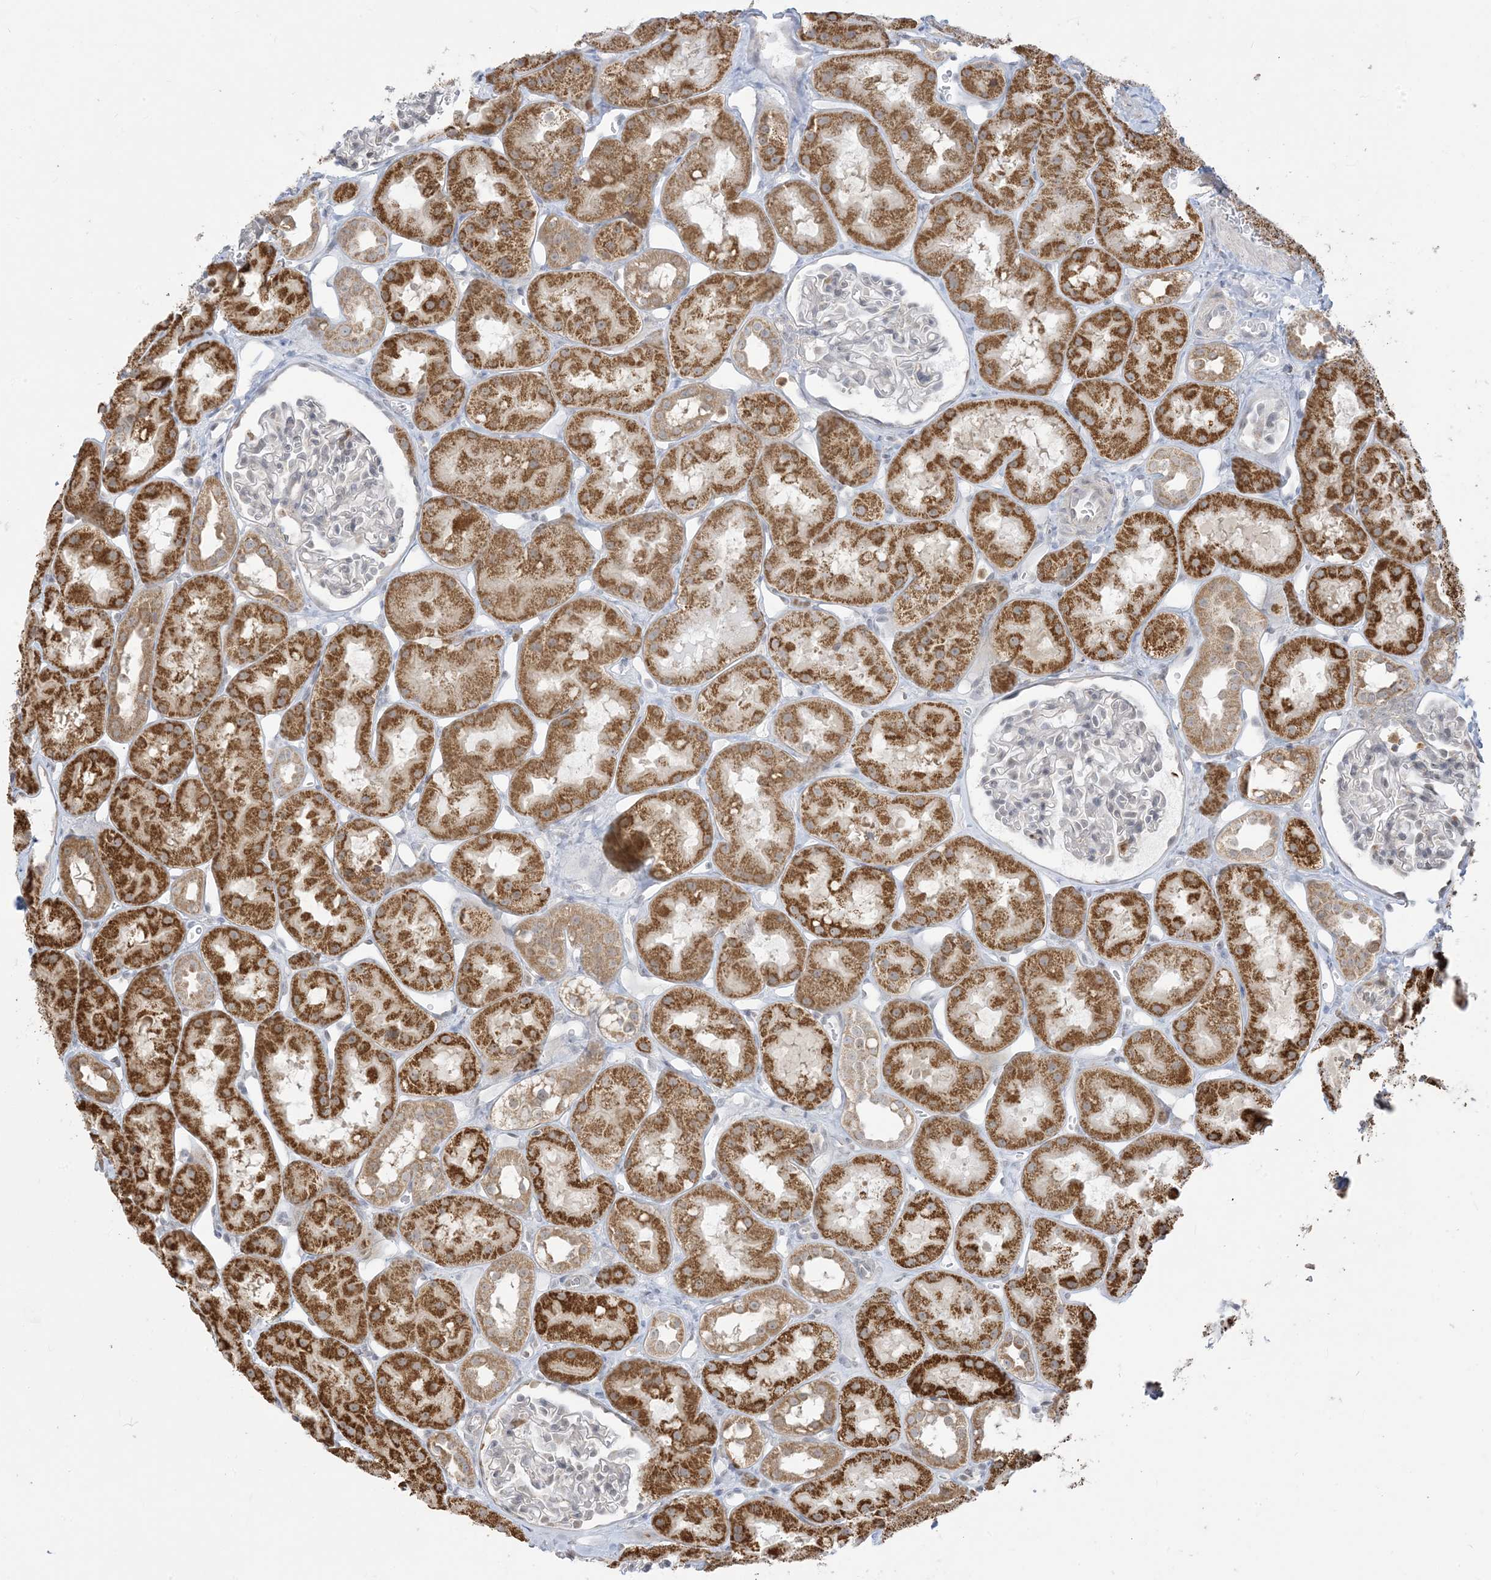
{"staining": {"intensity": "negative", "quantity": "none", "location": "none"}, "tissue": "kidney", "cell_type": "Cells in glomeruli", "image_type": "normal", "snomed": [{"axis": "morphology", "description": "Normal tissue, NOS"}, {"axis": "topography", "description": "Kidney"}], "caption": "Cells in glomeruli are negative for protein expression in benign human kidney. (IHC, brightfield microscopy, high magnification).", "gene": "KANSL3", "patient": {"sex": "male", "age": 16}}